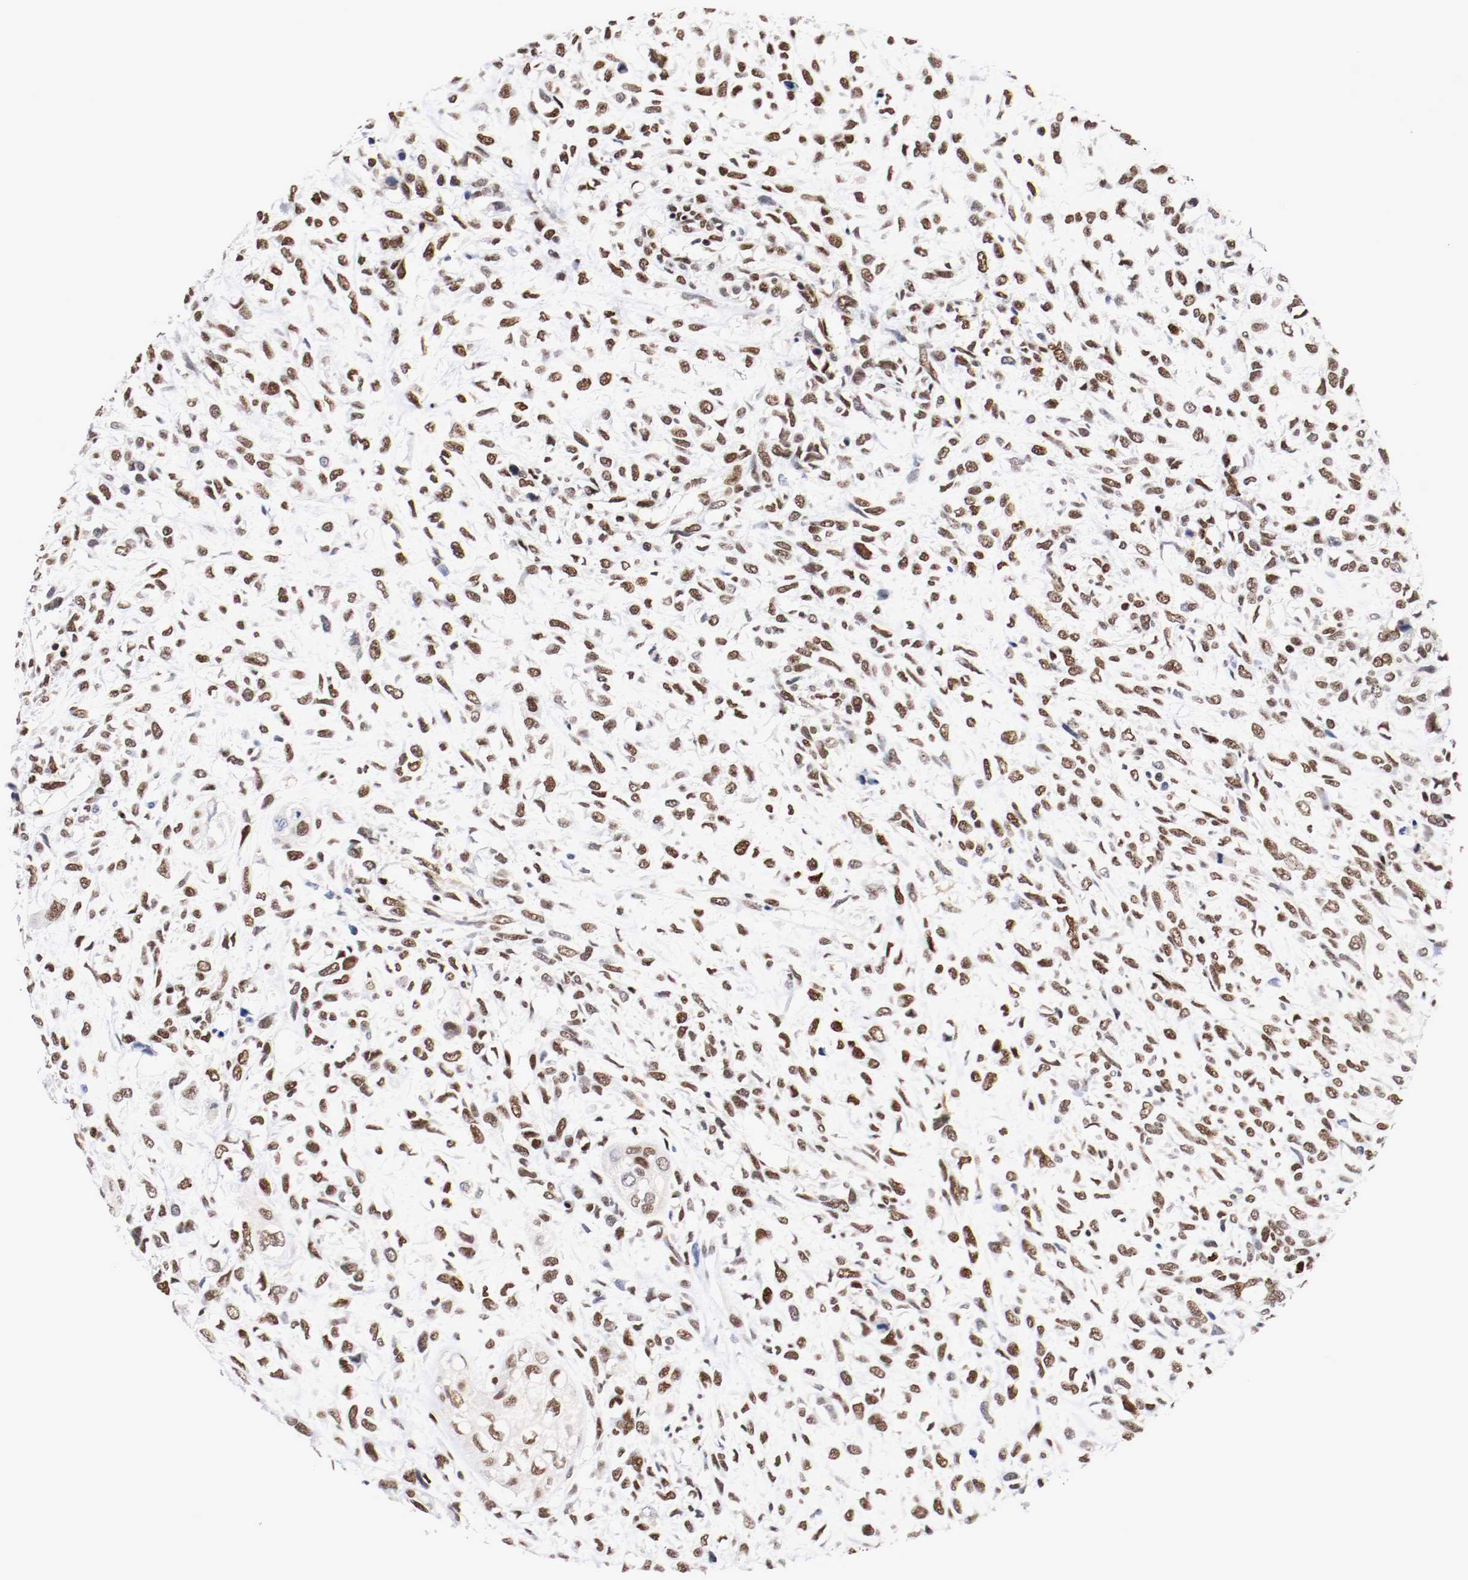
{"staining": {"intensity": "moderate", "quantity": ">75%", "location": "nuclear"}, "tissue": "head and neck cancer", "cell_type": "Tumor cells", "image_type": "cancer", "snomed": [{"axis": "morphology", "description": "Necrosis, NOS"}, {"axis": "morphology", "description": "Neoplasm, malignant, NOS"}, {"axis": "topography", "description": "Salivary gland"}, {"axis": "topography", "description": "Head-Neck"}], "caption": "A brown stain shows moderate nuclear expression of a protein in malignant neoplasm (head and neck) tumor cells. (DAB (3,3'-diaminobenzidine) IHC, brown staining for protein, blue staining for nuclei).", "gene": "MEF2D", "patient": {"sex": "male", "age": 43}}